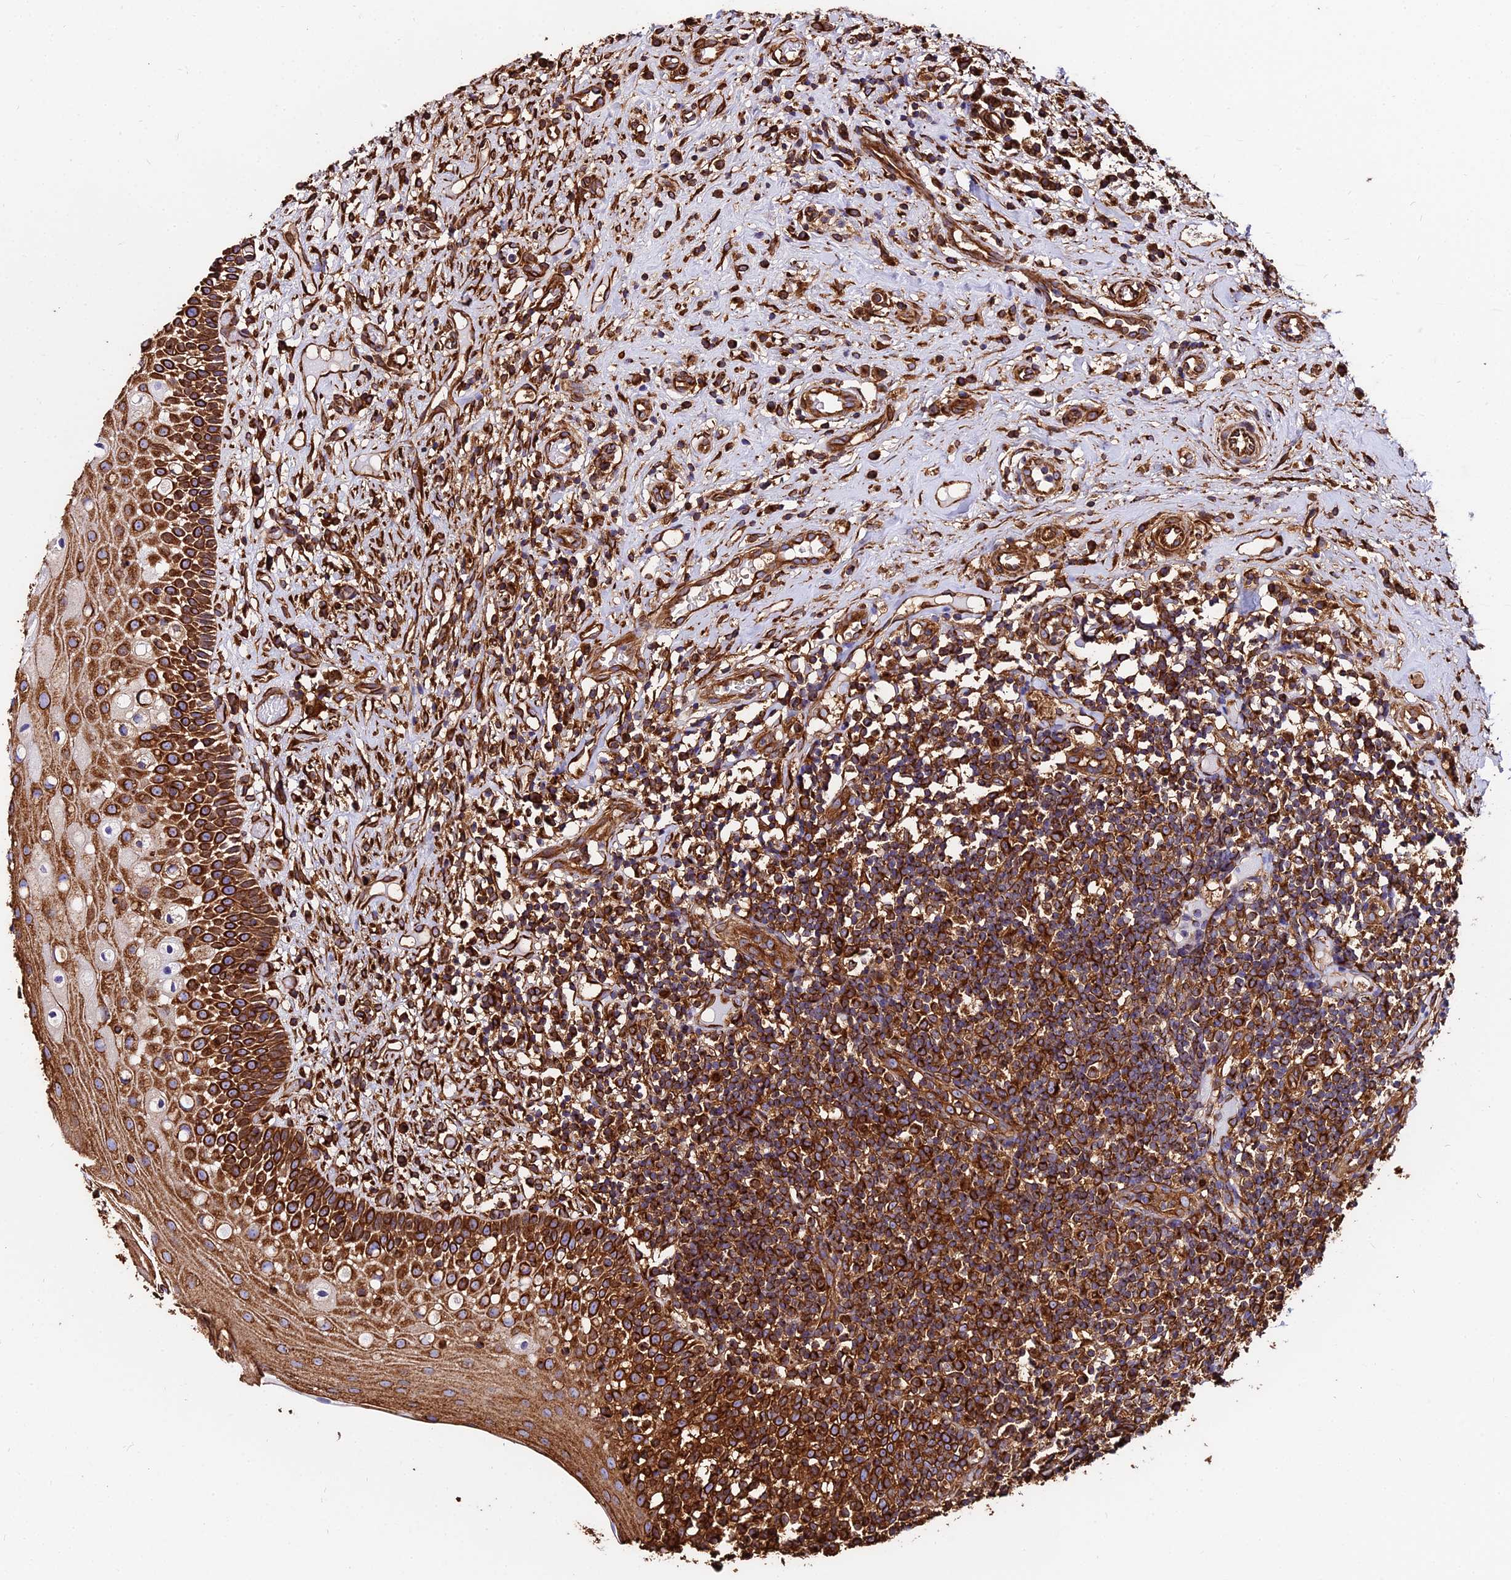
{"staining": {"intensity": "strong", "quantity": ">75%", "location": "cytoplasmic/membranous"}, "tissue": "oral mucosa", "cell_type": "Squamous epithelial cells", "image_type": "normal", "snomed": [{"axis": "morphology", "description": "Normal tissue, NOS"}, {"axis": "topography", "description": "Oral tissue"}], "caption": "Squamous epithelial cells demonstrate strong cytoplasmic/membranous staining in about >75% of cells in normal oral mucosa.", "gene": "TUBA1A", "patient": {"sex": "female", "age": 69}}